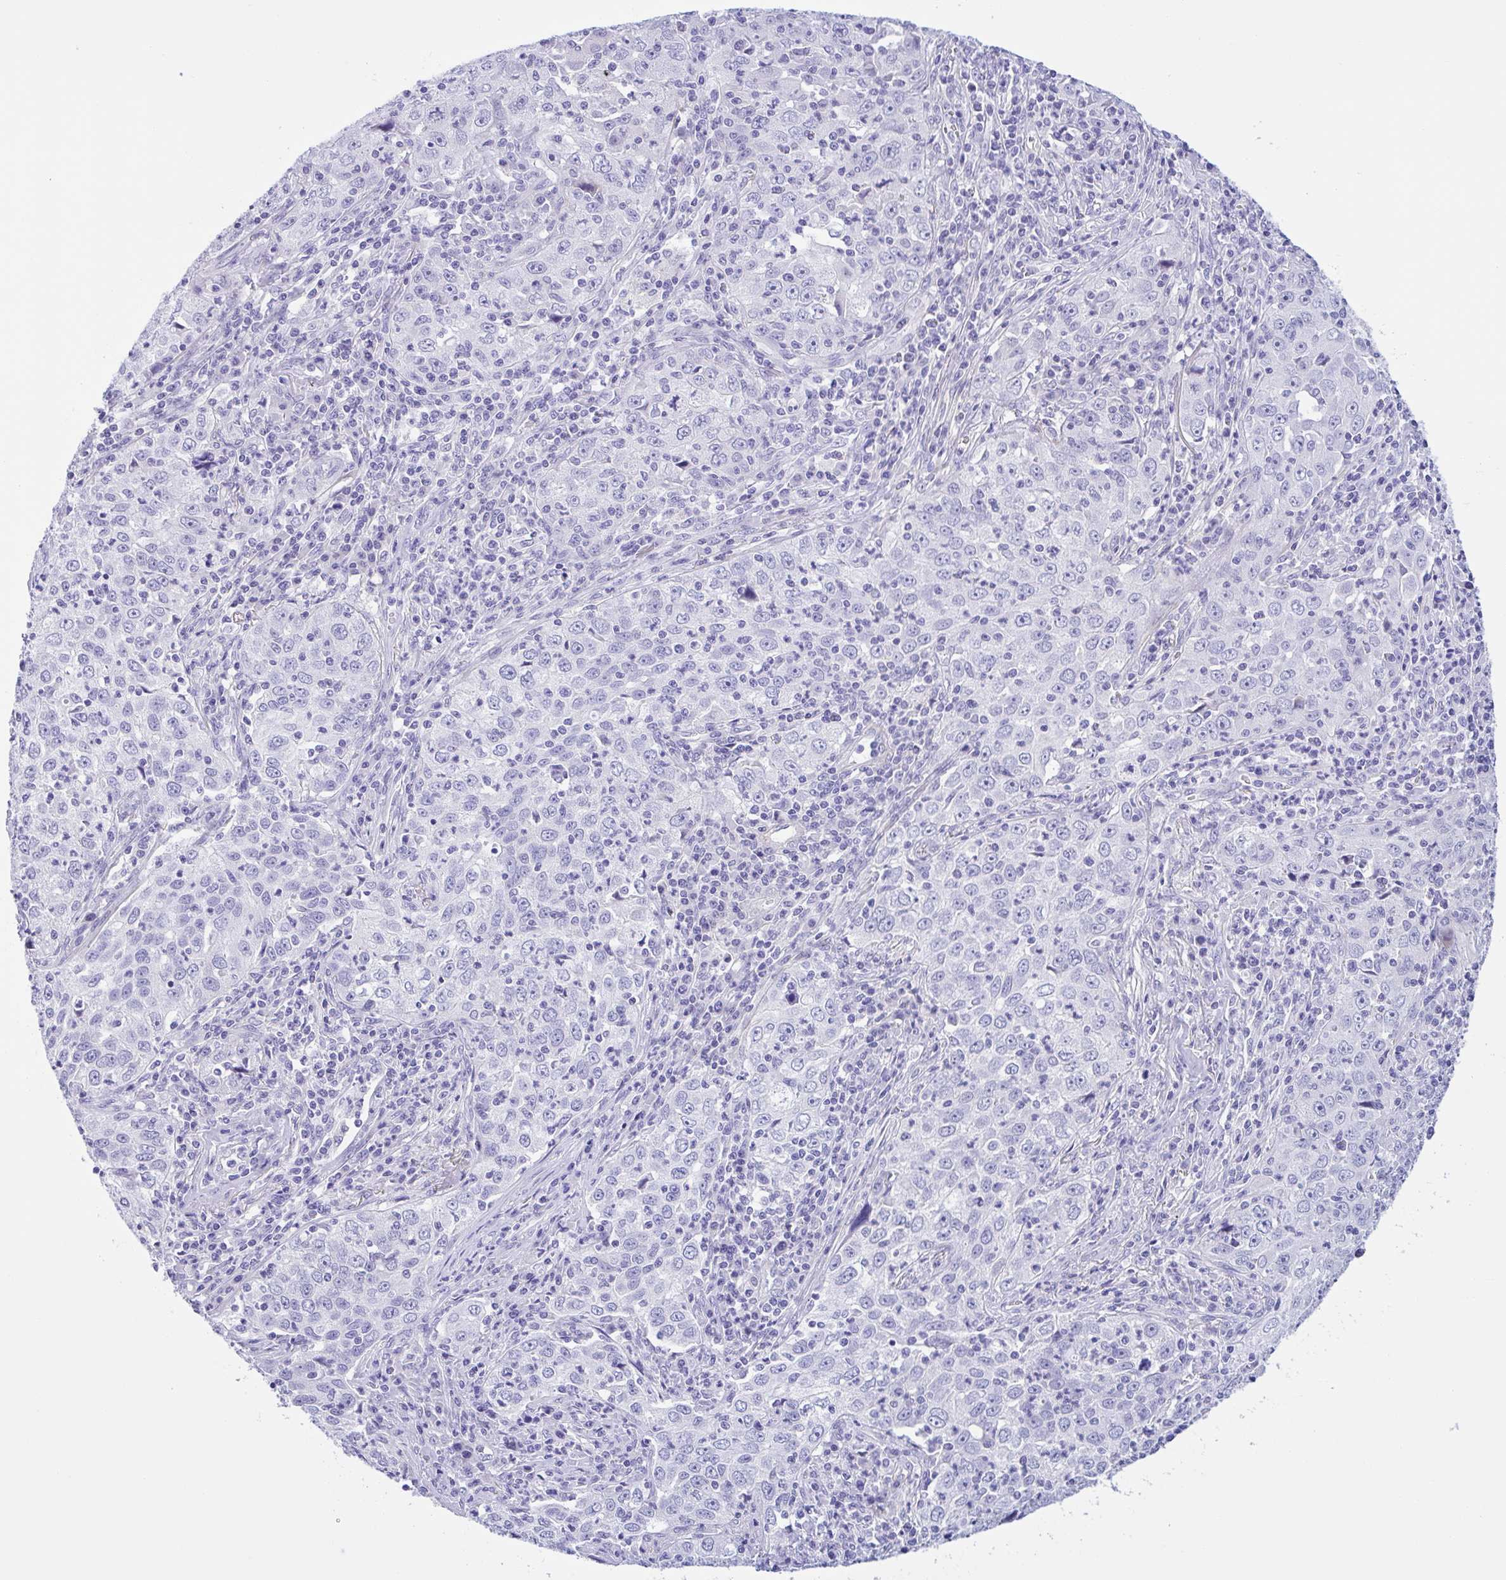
{"staining": {"intensity": "negative", "quantity": "none", "location": "none"}, "tissue": "lung cancer", "cell_type": "Tumor cells", "image_type": "cancer", "snomed": [{"axis": "morphology", "description": "Squamous cell carcinoma, NOS"}, {"axis": "topography", "description": "Lung"}], "caption": "Lung squamous cell carcinoma stained for a protein using immunohistochemistry (IHC) demonstrates no expression tumor cells.", "gene": "AHCYL2", "patient": {"sex": "male", "age": 71}}